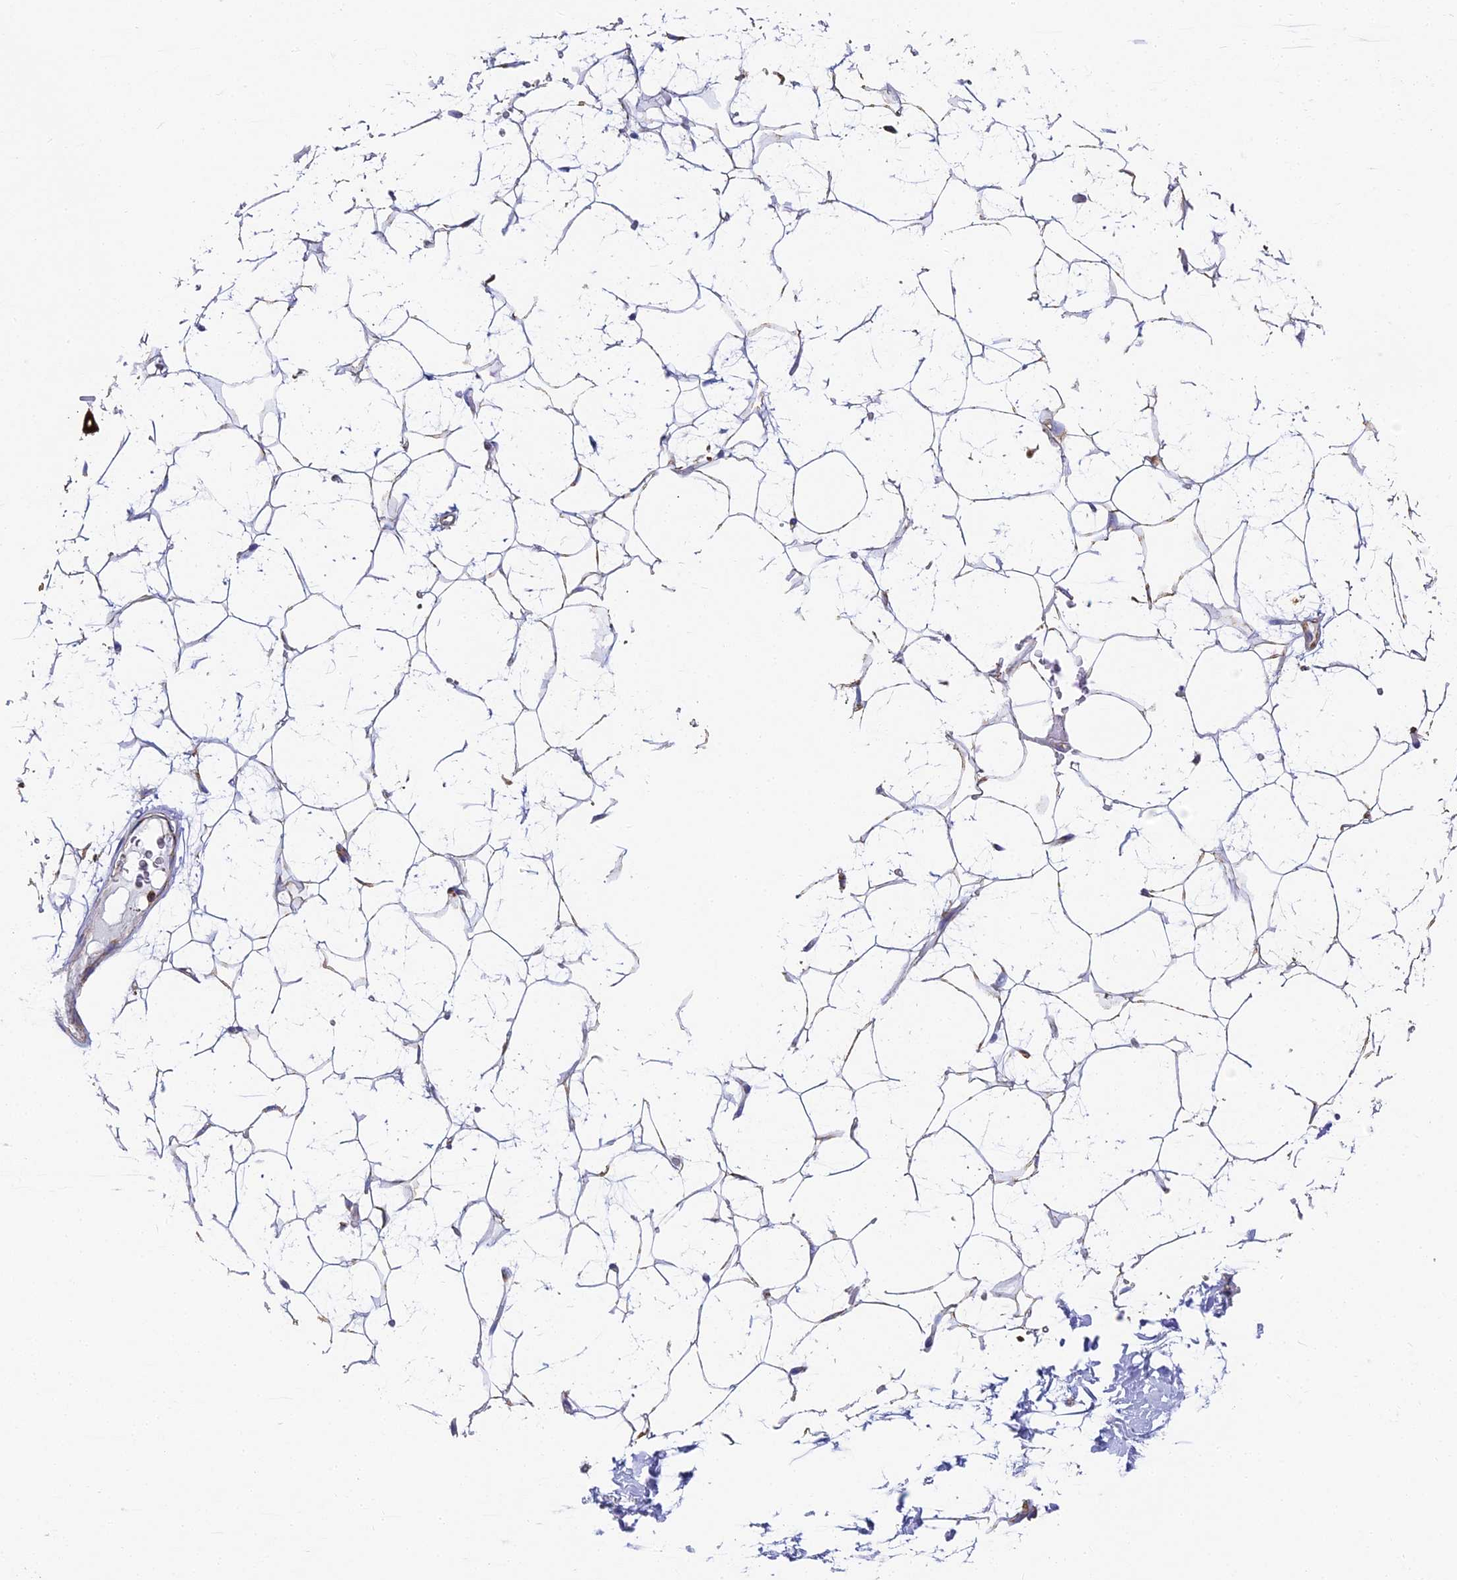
{"staining": {"intensity": "moderate", "quantity": "<25%", "location": "cytoplasmic/membranous"}, "tissue": "adipose tissue", "cell_type": "Adipocytes", "image_type": "normal", "snomed": [{"axis": "morphology", "description": "Normal tissue, NOS"}, {"axis": "topography", "description": "Breast"}], "caption": "Adipocytes show moderate cytoplasmic/membranous positivity in approximately <25% of cells in unremarkable adipose tissue. Ihc stains the protein in brown and the nuclei are stained blue.", "gene": "COX6C", "patient": {"sex": "female", "age": 26}}